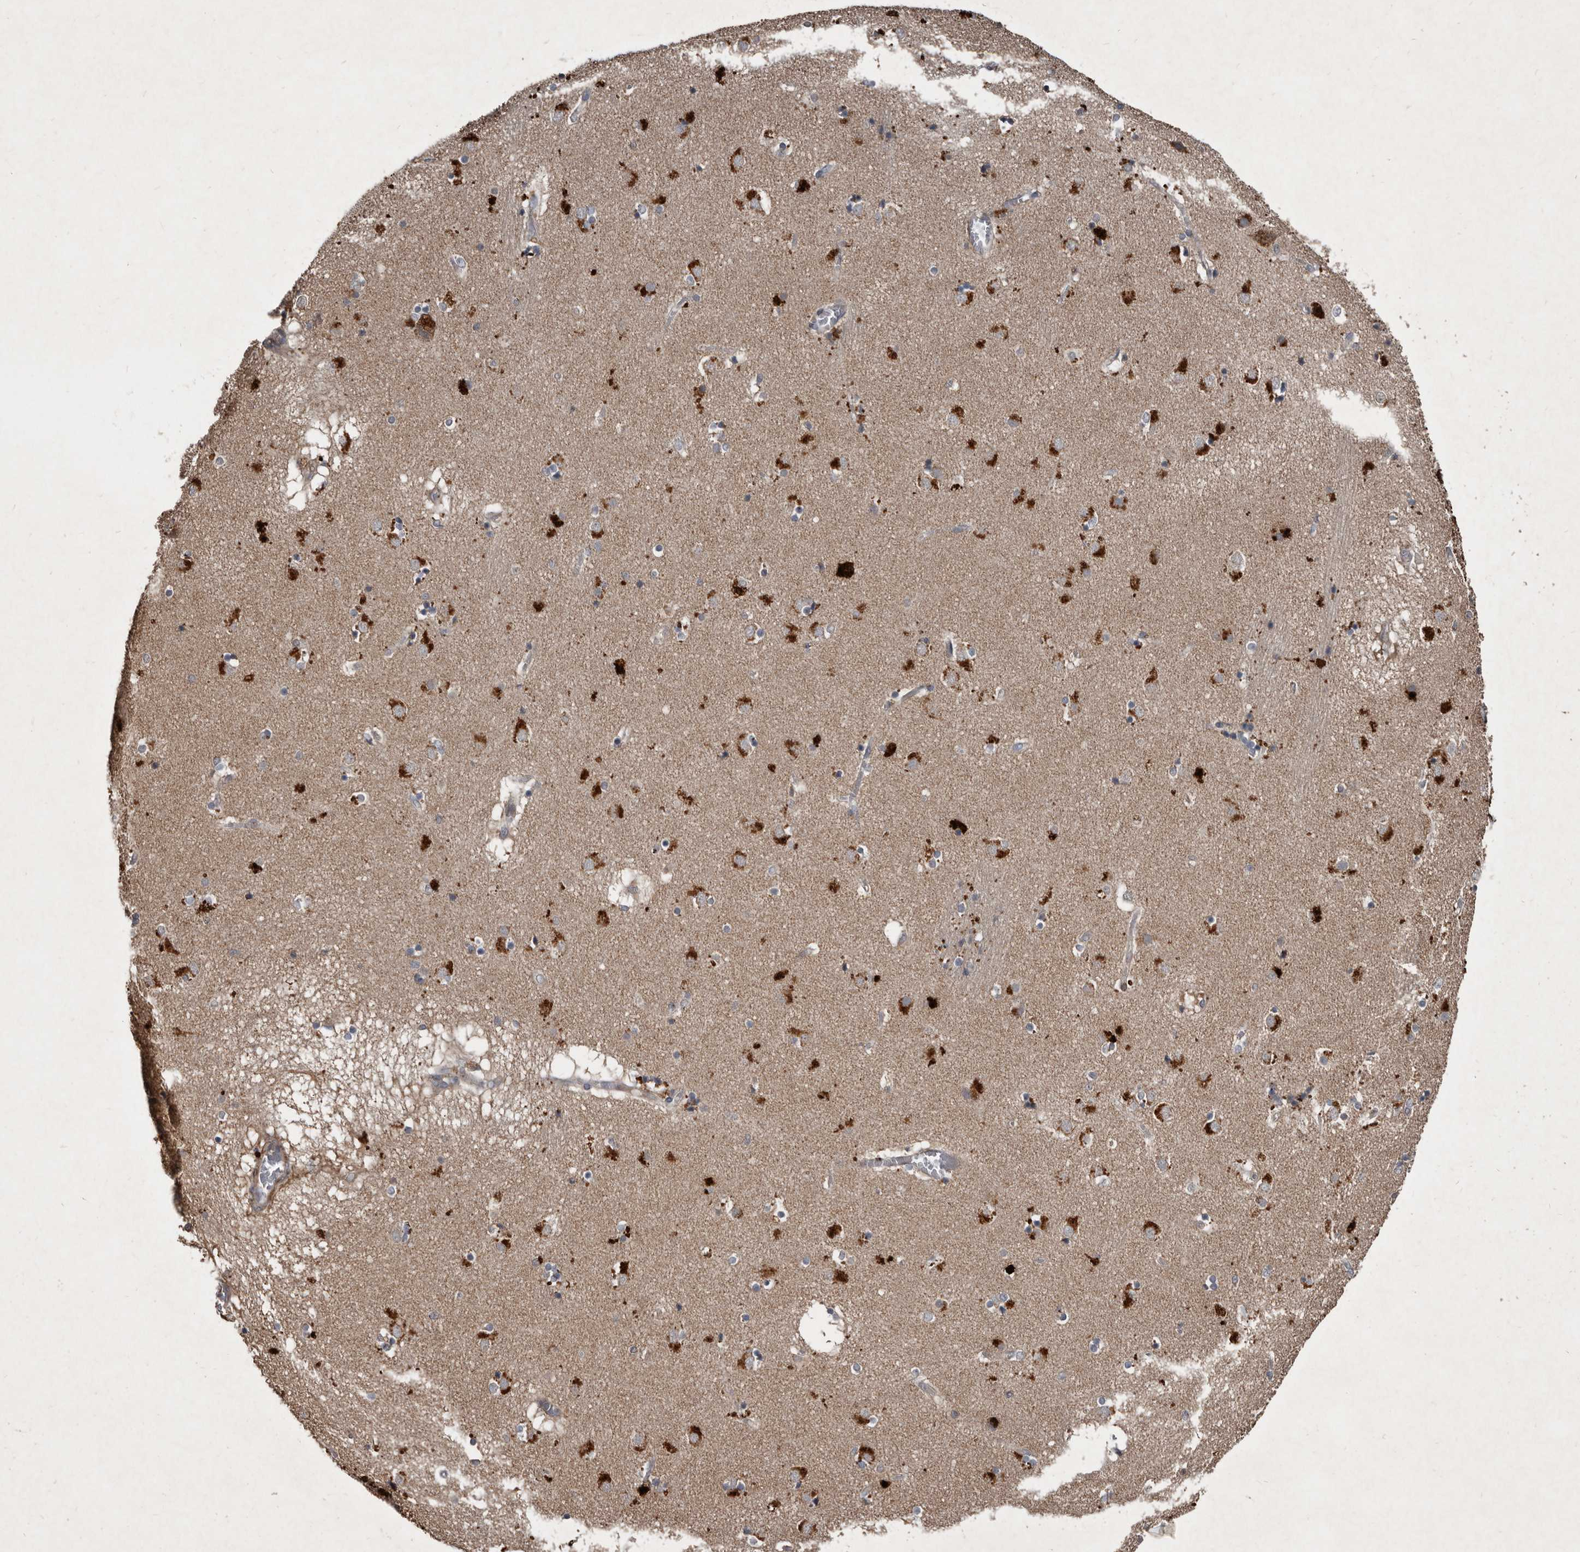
{"staining": {"intensity": "weak", "quantity": "<25%", "location": "cytoplasmic/membranous"}, "tissue": "caudate", "cell_type": "Glial cells", "image_type": "normal", "snomed": [{"axis": "morphology", "description": "Normal tissue, NOS"}, {"axis": "topography", "description": "Lateral ventricle wall"}], "caption": "A histopathology image of caudate stained for a protein demonstrates no brown staining in glial cells.", "gene": "GREB1", "patient": {"sex": "male", "age": 70}}